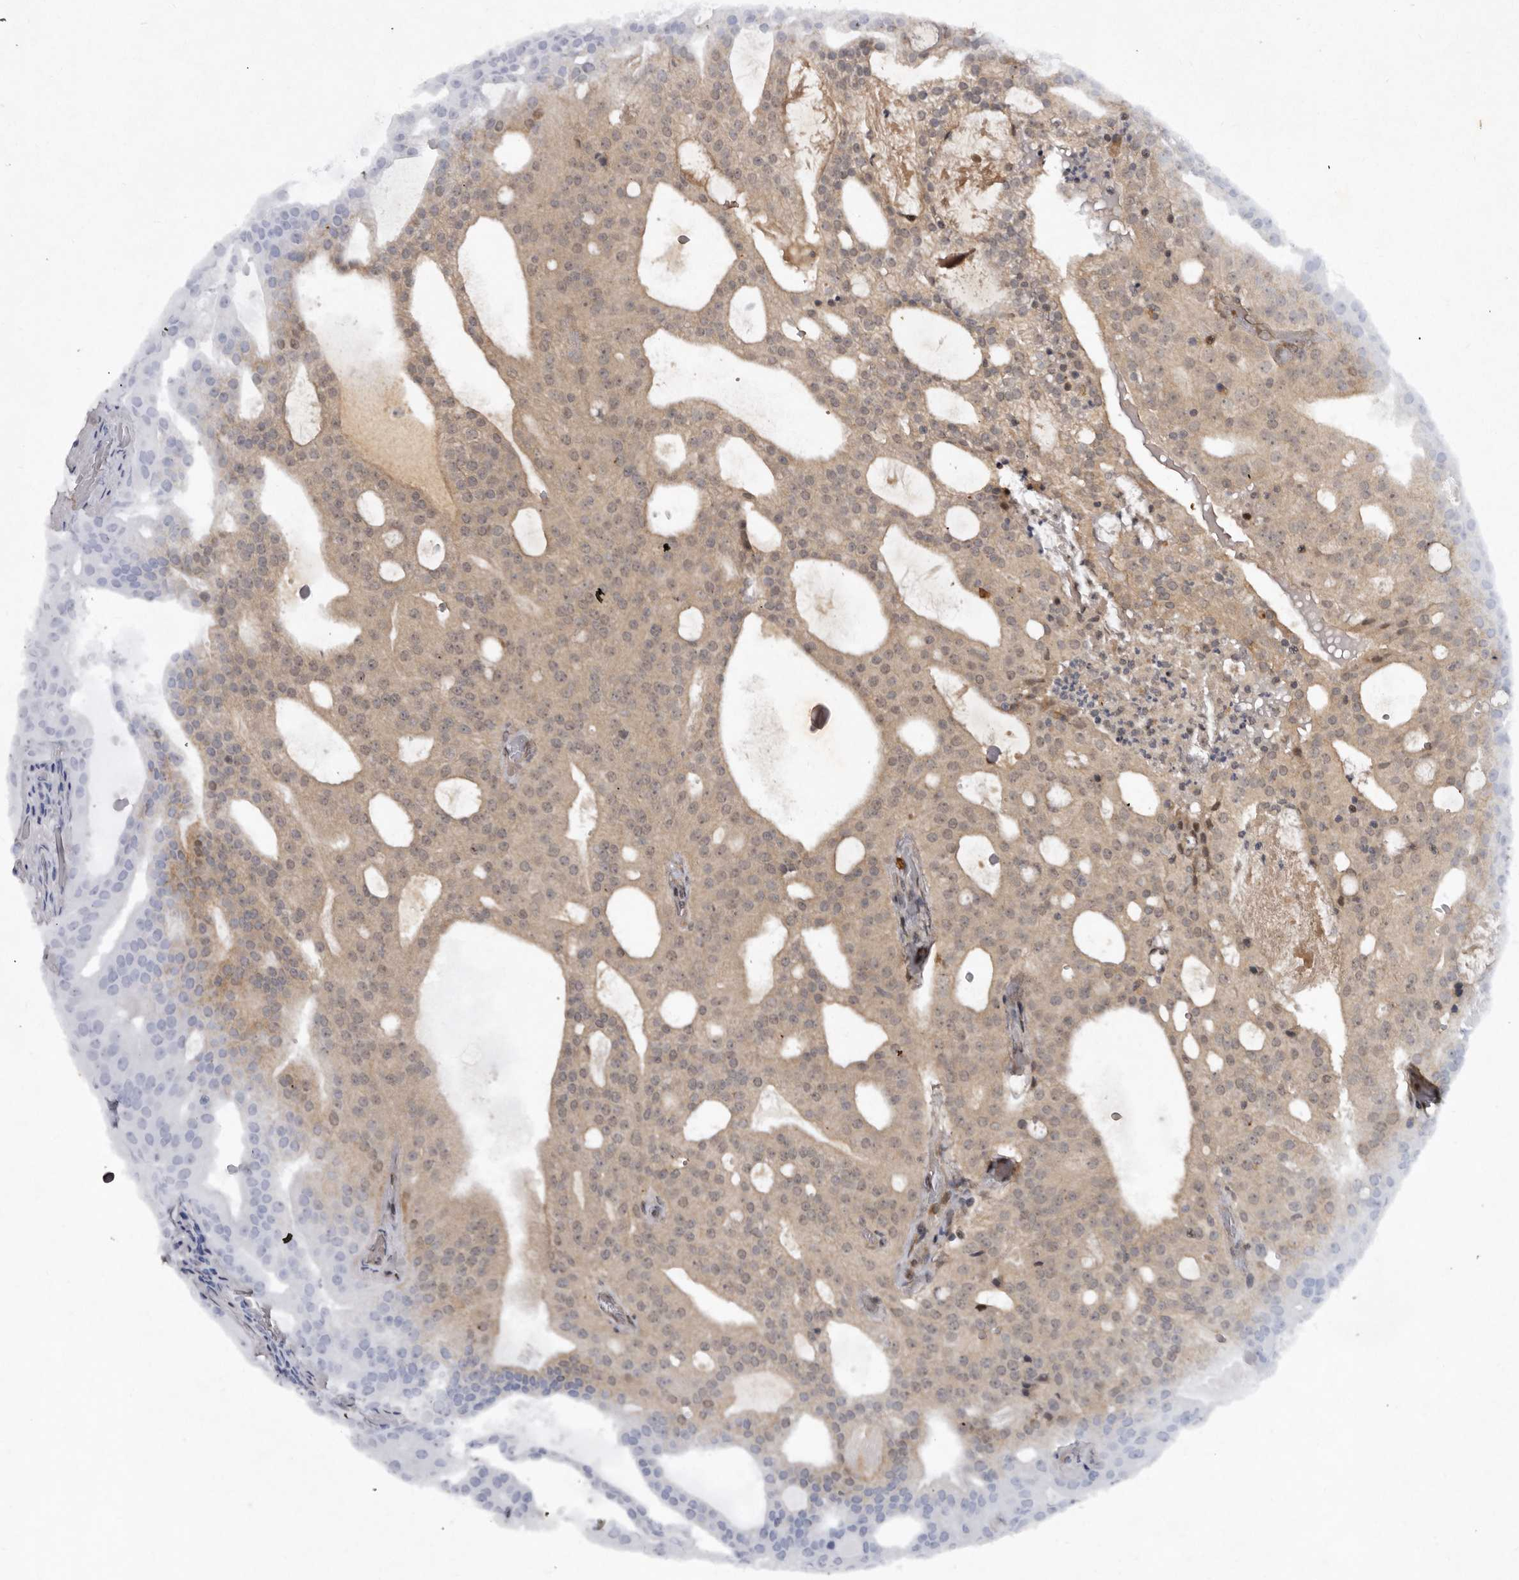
{"staining": {"intensity": "moderate", "quantity": "25%-75%", "location": "cytoplasmic/membranous"}, "tissue": "prostate cancer", "cell_type": "Tumor cells", "image_type": "cancer", "snomed": [{"axis": "morphology", "description": "Adenocarcinoma, Medium grade"}, {"axis": "topography", "description": "Prostate"}], "caption": "A brown stain highlights moderate cytoplasmic/membranous positivity of a protein in prostate cancer (adenocarcinoma (medium-grade)) tumor cells.", "gene": "ABL1", "patient": {"sex": "male", "age": 88}}